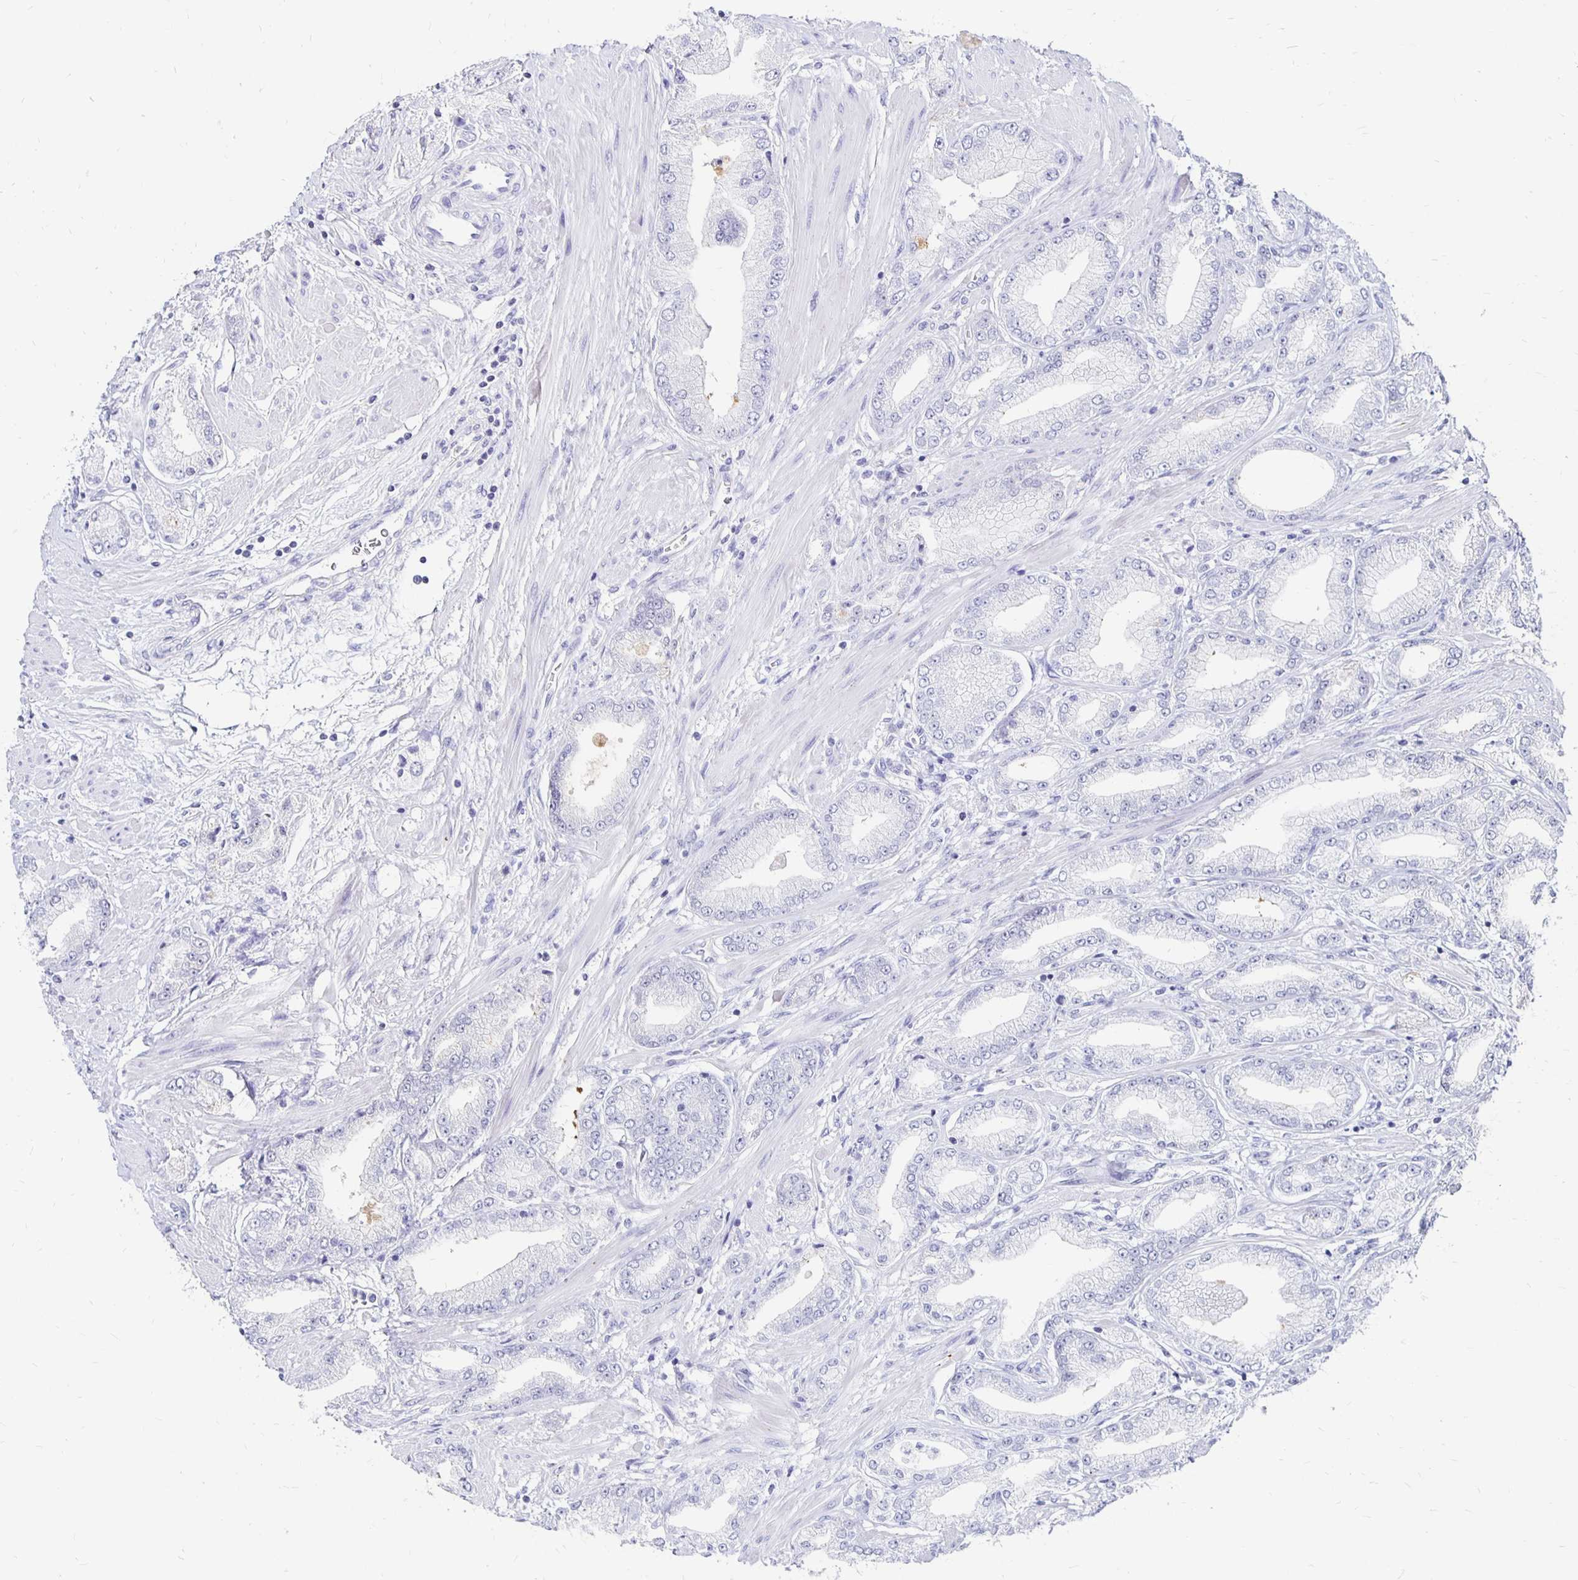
{"staining": {"intensity": "negative", "quantity": "none", "location": "none"}, "tissue": "prostate cancer", "cell_type": "Tumor cells", "image_type": "cancer", "snomed": [{"axis": "morphology", "description": "Adenocarcinoma, High grade"}, {"axis": "topography", "description": "Prostate"}], "caption": "Immunohistochemical staining of high-grade adenocarcinoma (prostate) reveals no significant positivity in tumor cells. Nuclei are stained in blue.", "gene": "SYT2", "patient": {"sex": "male", "age": 67}}